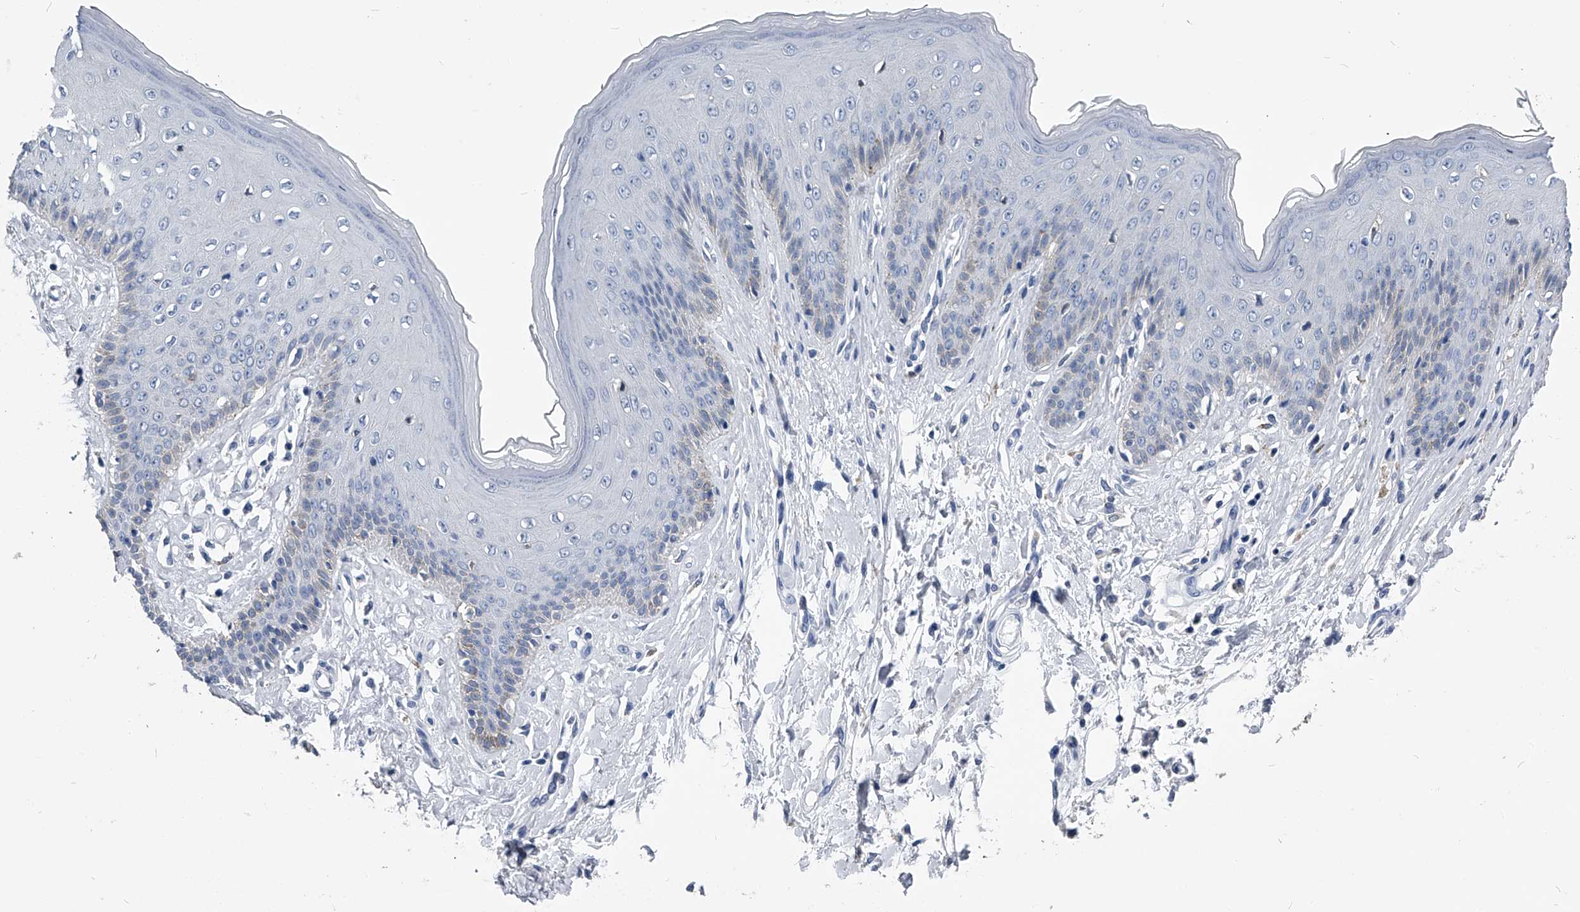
{"staining": {"intensity": "negative", "quantity": "none", "location": "none"}, "tissue": "skin", "cell_type": "Epidermal cells", "image_type": "normal", "snomed": [{"axis": "morphology", "description": "Normal tissue, NOS"}, {"axis": "morphology", "description": "Squamous cell carcinoma, NOS"}, {"axis": "topography", "description": "Vulva"}], "caption": "Immunohistochemical staining of normal human skin displays no significant expression in epidermal cells.", "gene": "PDXK", "patient": {"sex": "female", "age": 85}}